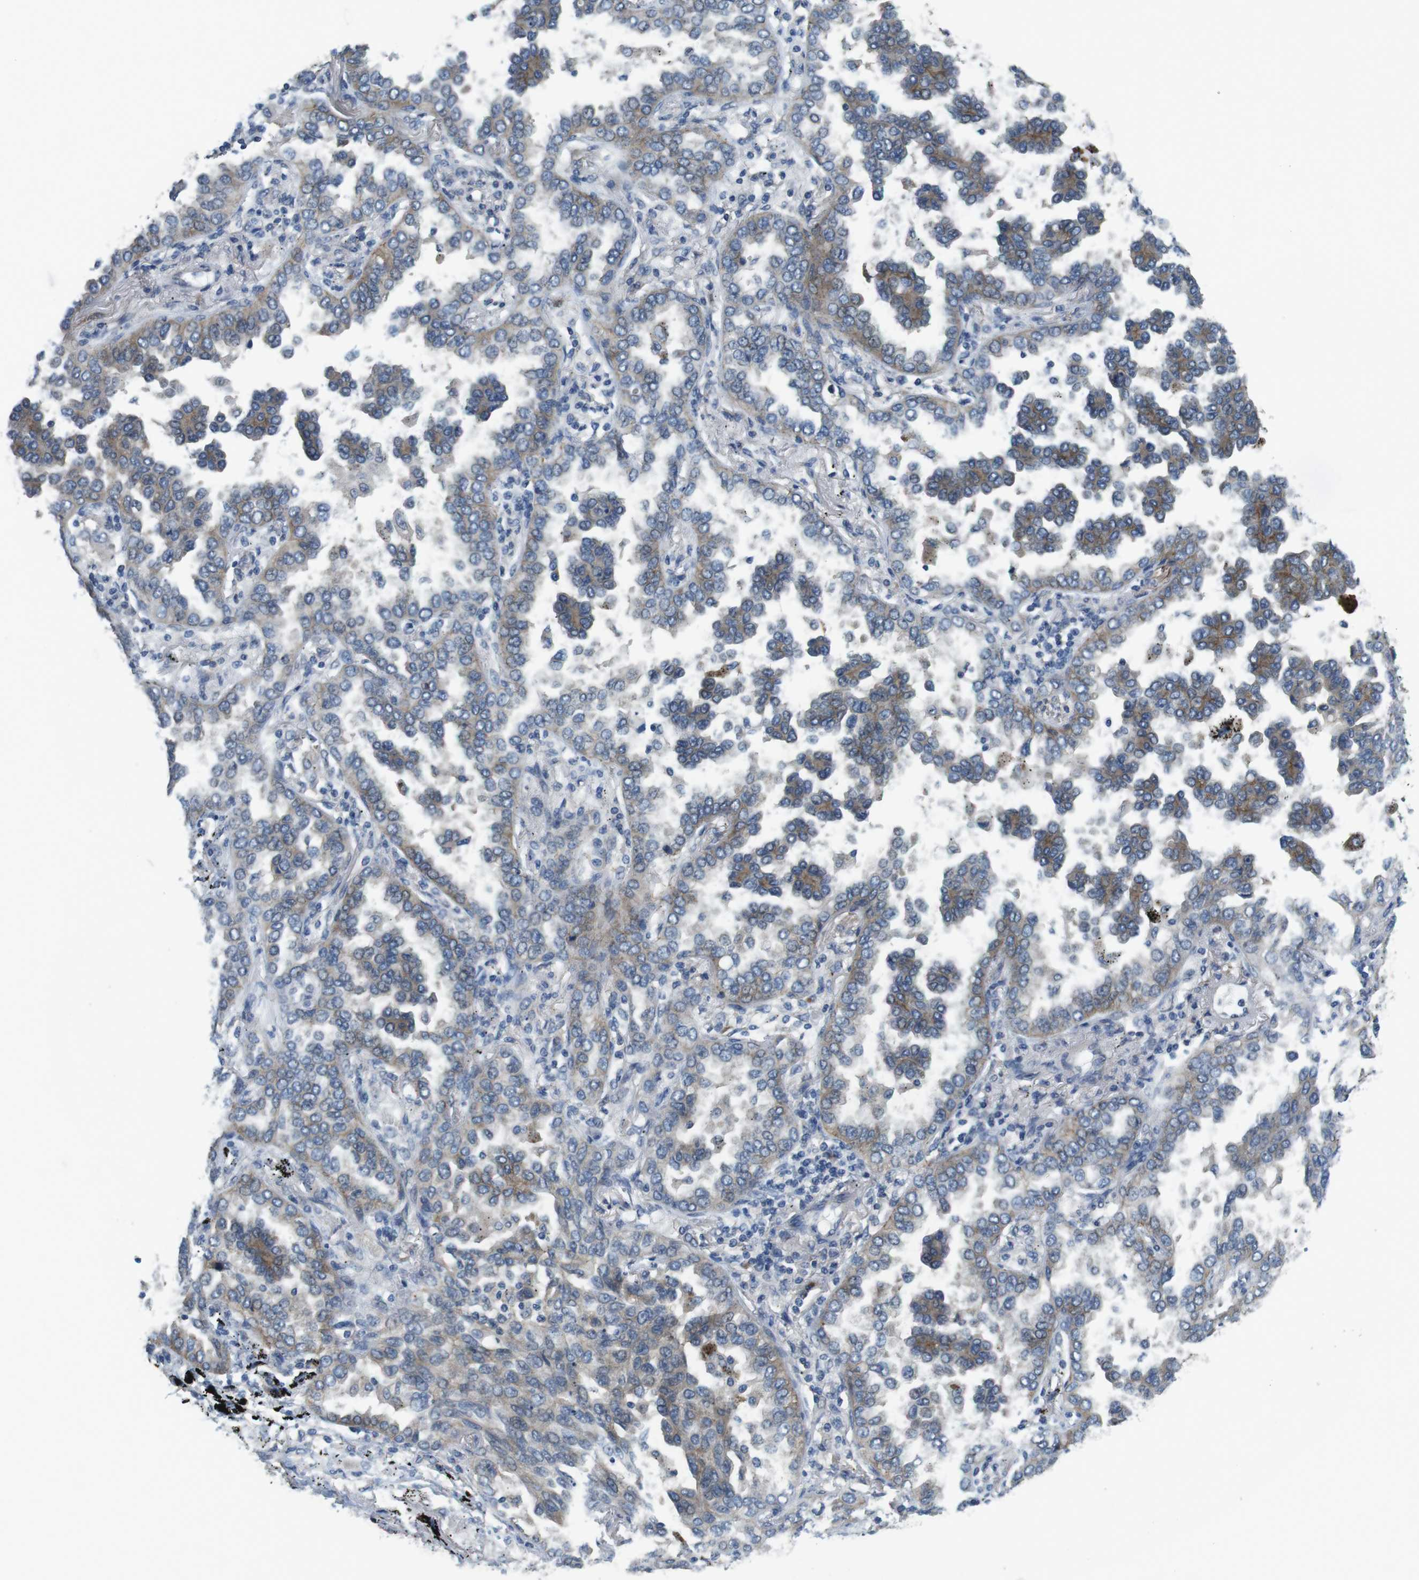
{"staining": {"intensity": "weak", "quantity": ">75%", "location": "cytoplasmic/membranous"}, "tissue": "lung cancer", "cell_type": "Tumor cells", "image_type": "cancer", "snomed": [{"axis": "morphology", "description": "Normal tissue, NOS"}, {"axis": "morphology", "description": "Adenocarcinoma, NOS"}, {"axis": "topography", "description": "Lung"}], "caption": "Brown immunohistochemical staining in lung cancer exhibits weak cytoplasmic/membranous staining in about >75% of tumor cells.", "gene": "CLDN7", "patient": {"sex": "male", "age": 59}}